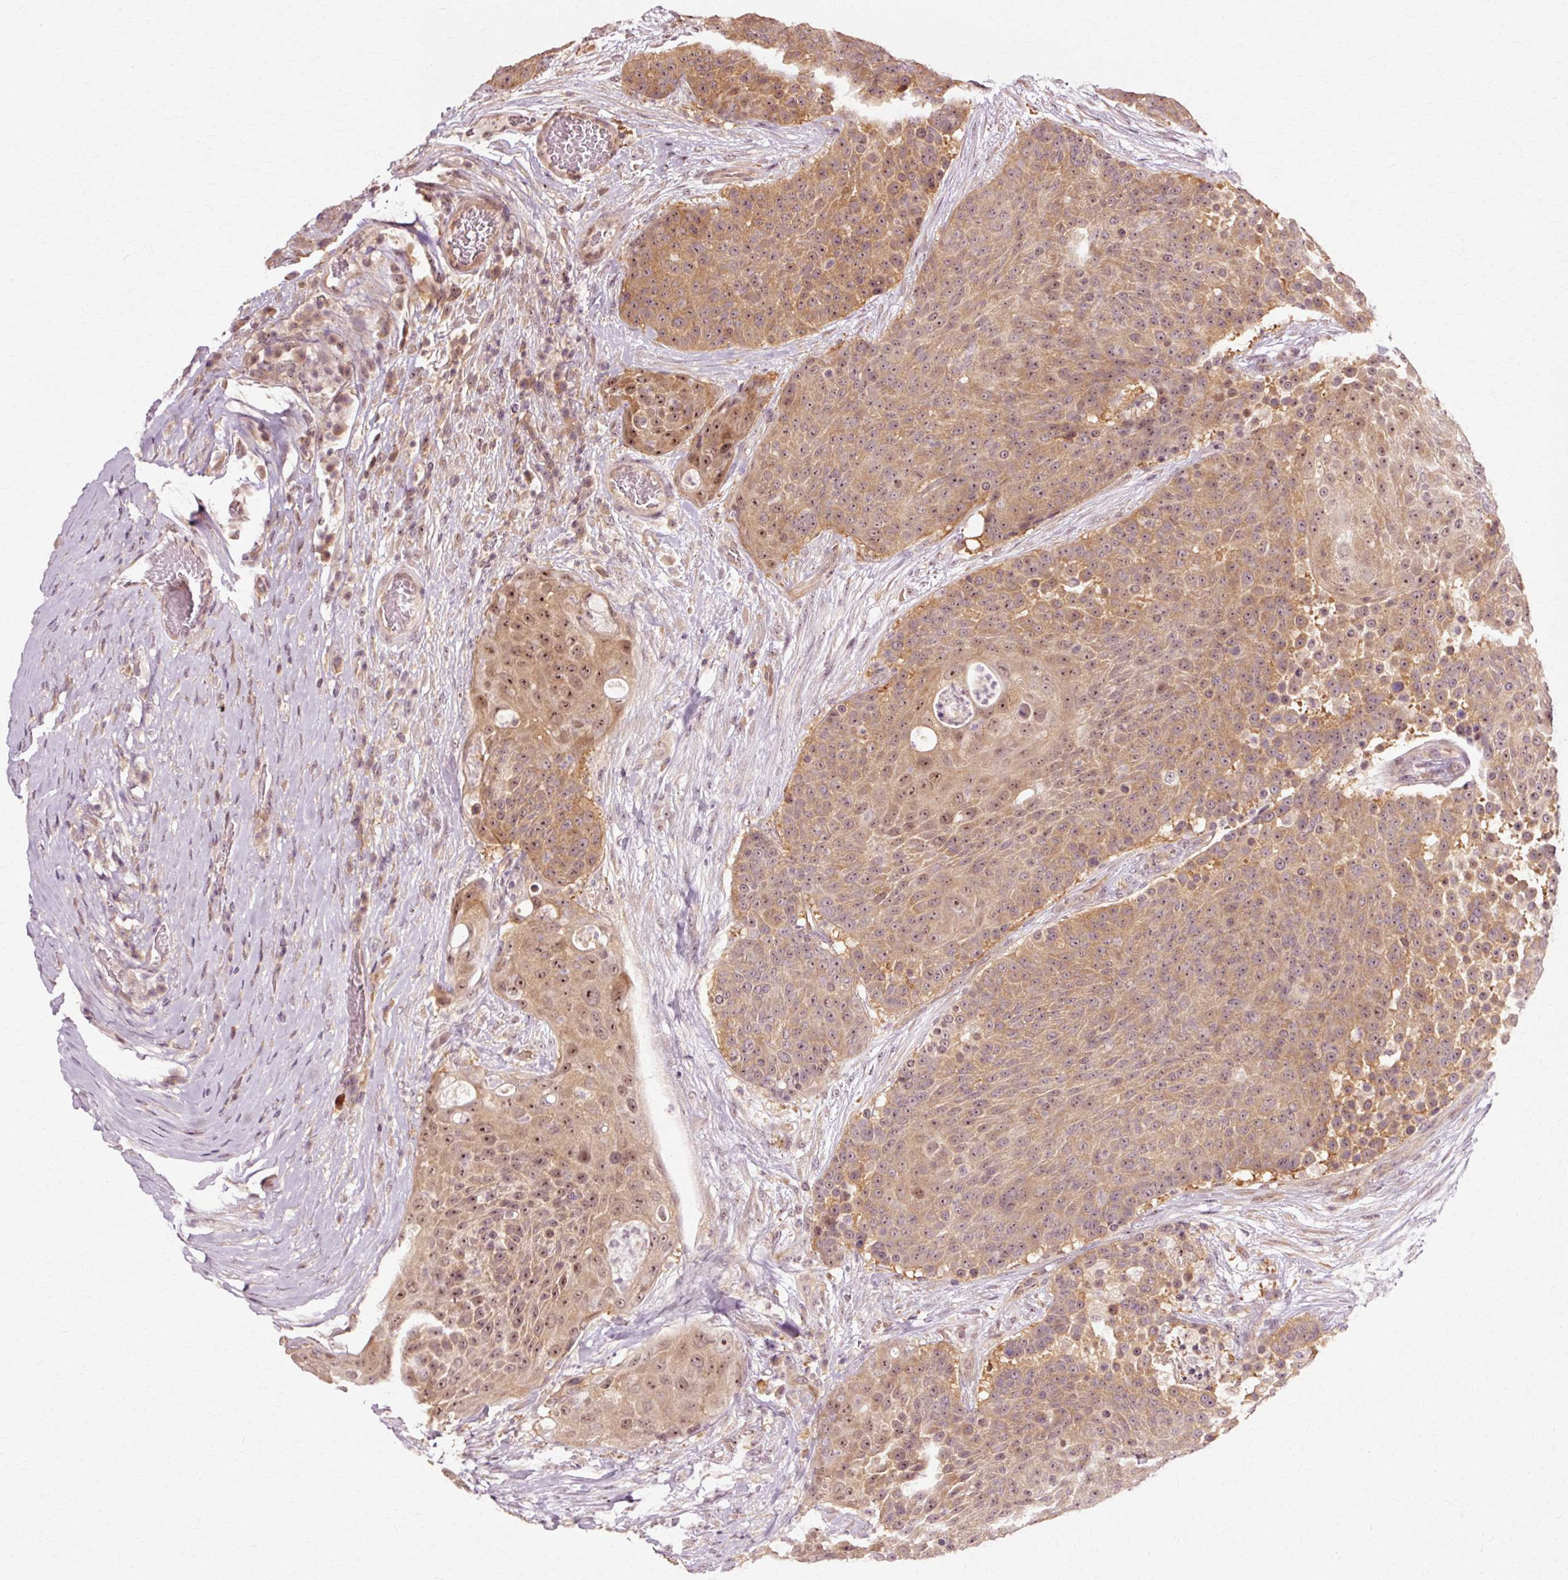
{"staining": {"intensity": "moderate", "quantity": ">75%", "location": "cytoplasmic/membranous,nuclear"}, "tissue": "urothelial cancer", "cell_type": "Tumor cells", "image_type": "cancer", "snomed": [{"axis": "morphology", "description": "Urothelial carcinoma, High grade"}, {"axis": "topography", "description": "Urinary bladder"}], "caption": "Protein expression analysis of human urothelial cancer reveals moderate cytoplasmic/membranous and nuclear positivity in about >75% of tumor cells.", "gene": "RGPD5", "patient": {"sex": "female", "age": 63}}